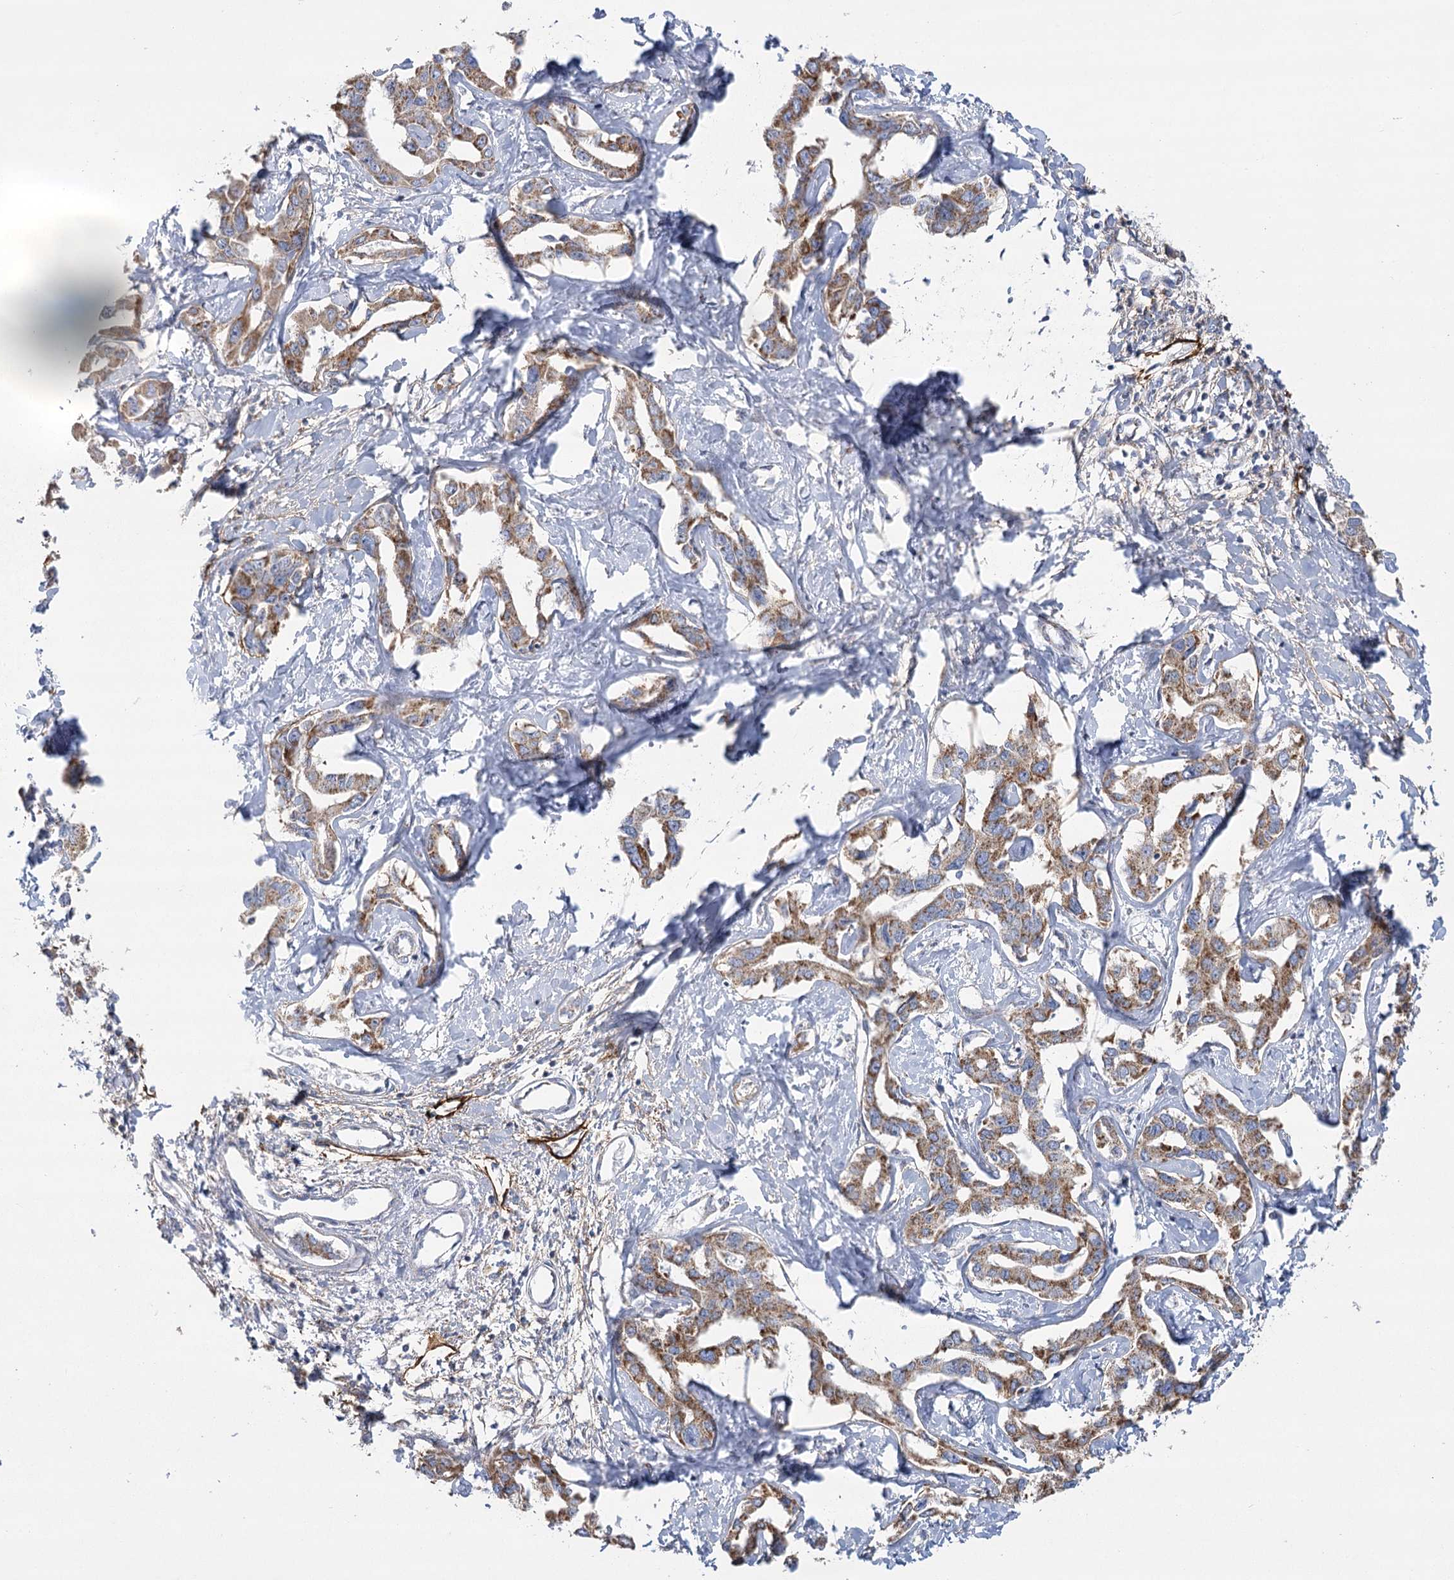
{"staining": {"intensity": "moderate", "quantity": ">75%", "location": "cytoplasmic/membranous"}, "tissue": "liver cancer", "cell_type": "Tumor cells", "image_type": "cancer", "snomed": [{"axis": "morphology", "description": "Cholangiocarcinoma"}, {"axis": "topography", "description": "Liver"}], "caption": "Protein expression analysis of cholangiocarcinoma (liver) shows moderate cytoplasmic/membranous expression in approximately >75% of tumor cells. (Brightfield microscopy of DAB IHC at high magnification).", "gene": "SNX7", "patient": {"sex": "male", "age": 59}}